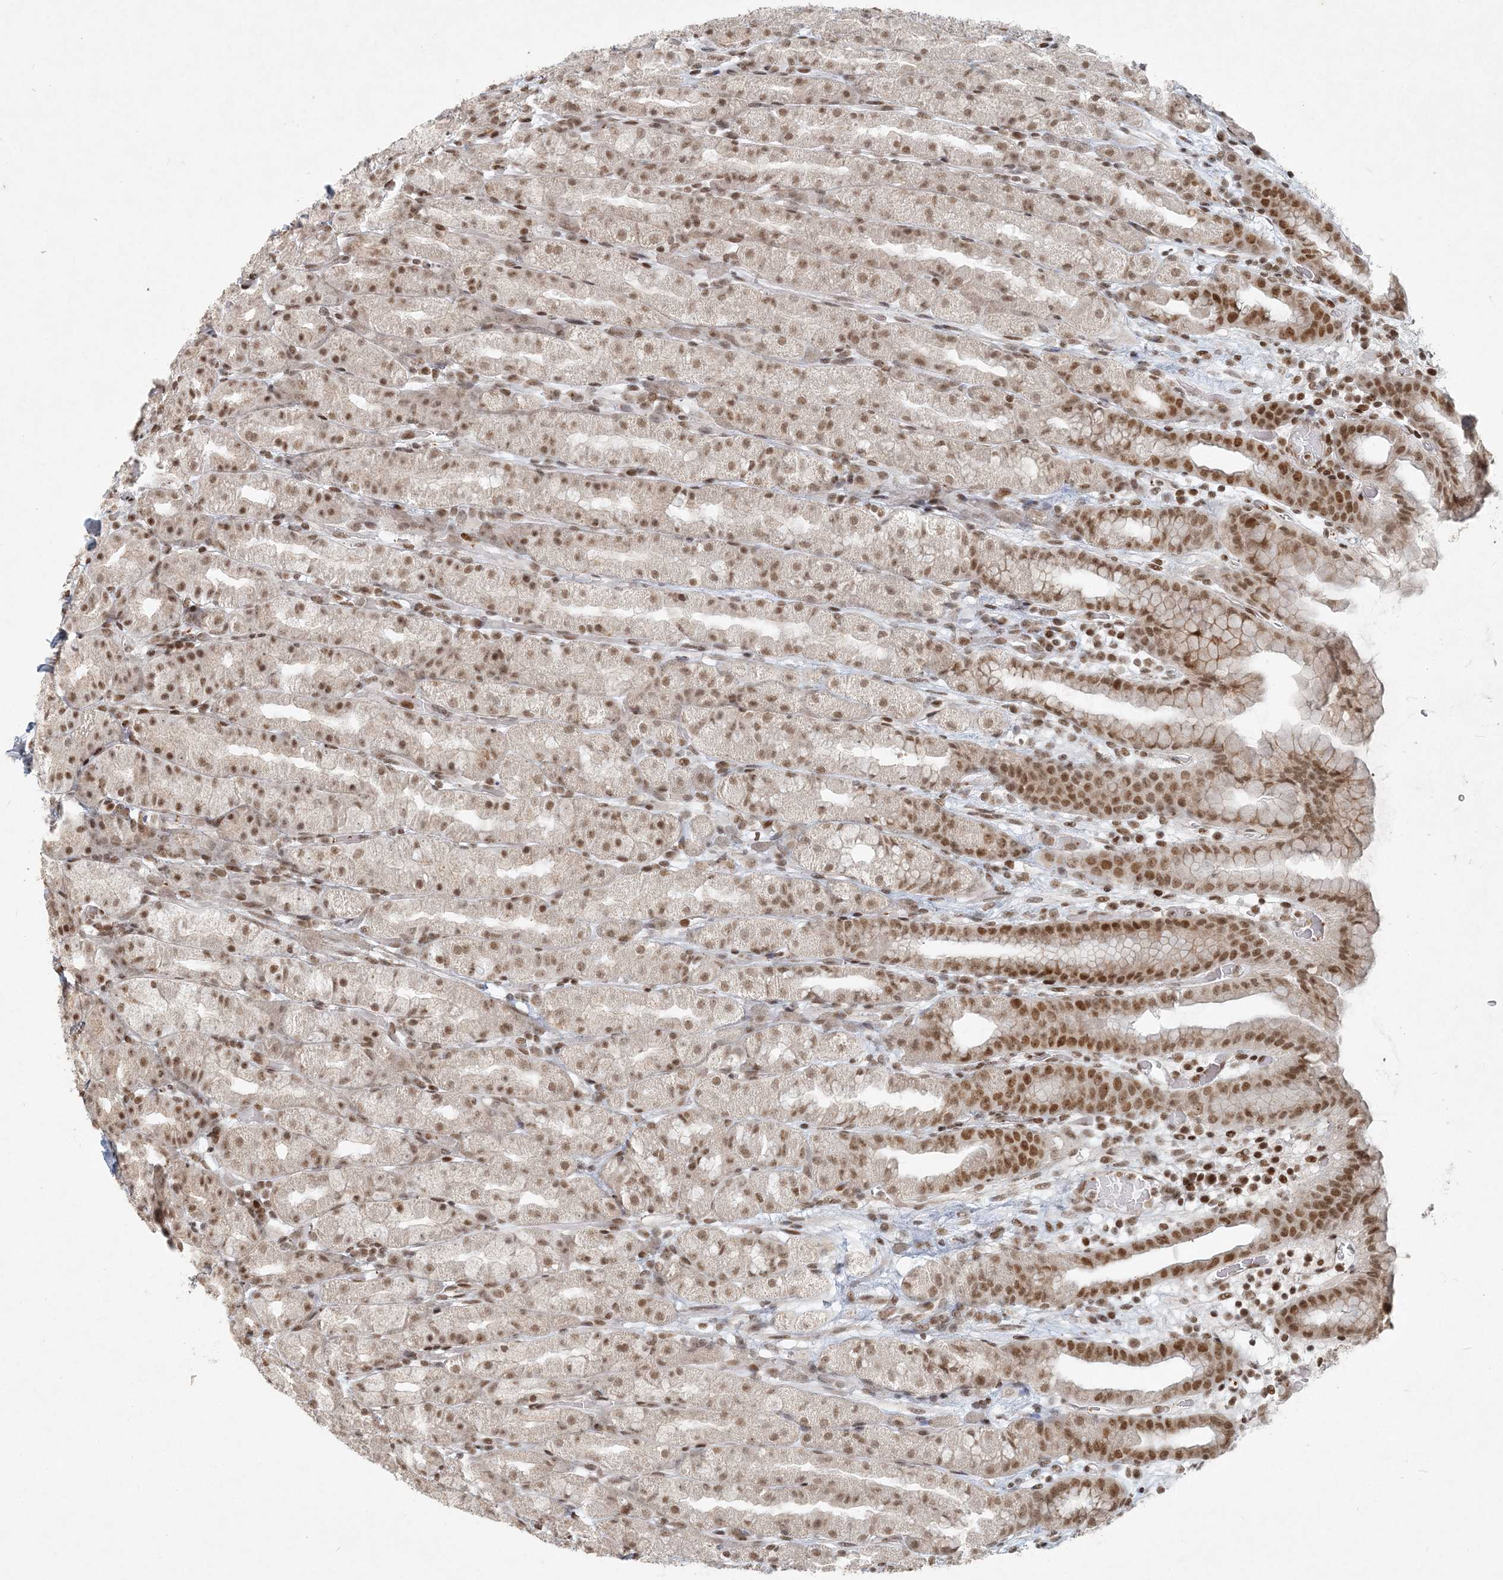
{"staining": {"intensity": "moderate", "quantity": "25%-75%", "location": "nuclear"}, "tissue": "stomach", "cell_type": "Glandular cells", "image_type": "normal", "snomed": [{"axis": "morphology", "description": "Normal tissue, NOS"}, {"axis": "topography", "description": "Stomach, upper"}], "caption": "DAB (3,3'-diaminobenzidine) immunohistochemical staining of unremarkable human stomach demonstrates moderate nuclear protein expression in about 25%-75% of glandular cells.", "gene": "BAZ1B", "patient": {"sex": "male", "age": 68}}